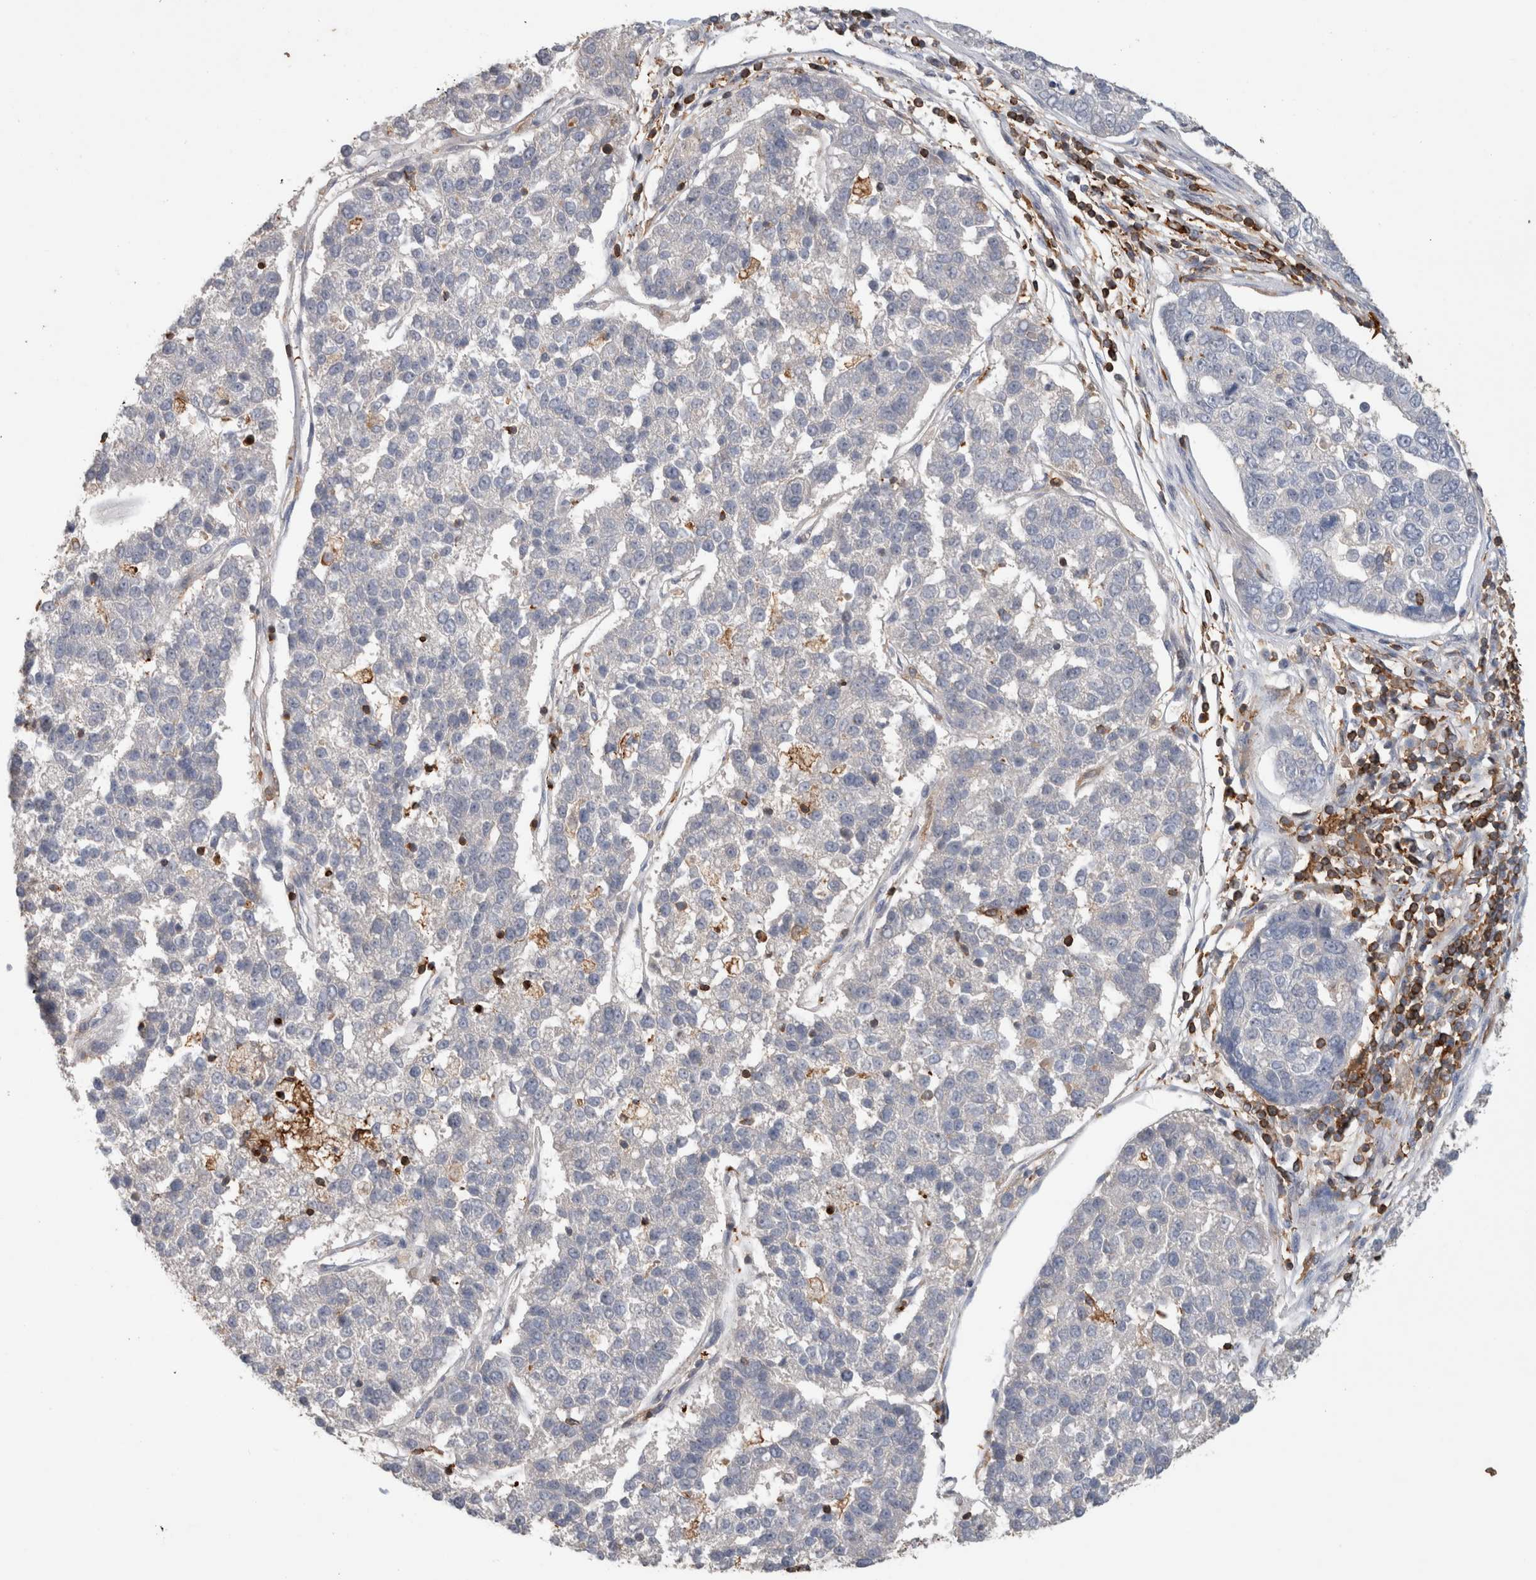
{"staining": {"intensity": "negative", "quantity": "none", "location": "none"}, "tissue": "pancreatic cancer", "cell_type": "Tumor cells", "image_type": "cancer", "snomed": [{"axis": "morphology", "description": "Adenocarcinoma, NOS"}, {"axis": "topography", "description": "Pancreas"}], "caption": "Immunohistochemistry (IHC) of human adenocarcinoma (pancreatic) exhibits no positivity in tumor cells.", "gene": "GFRA2", "patient": {"sex": "female", "age": 61}}